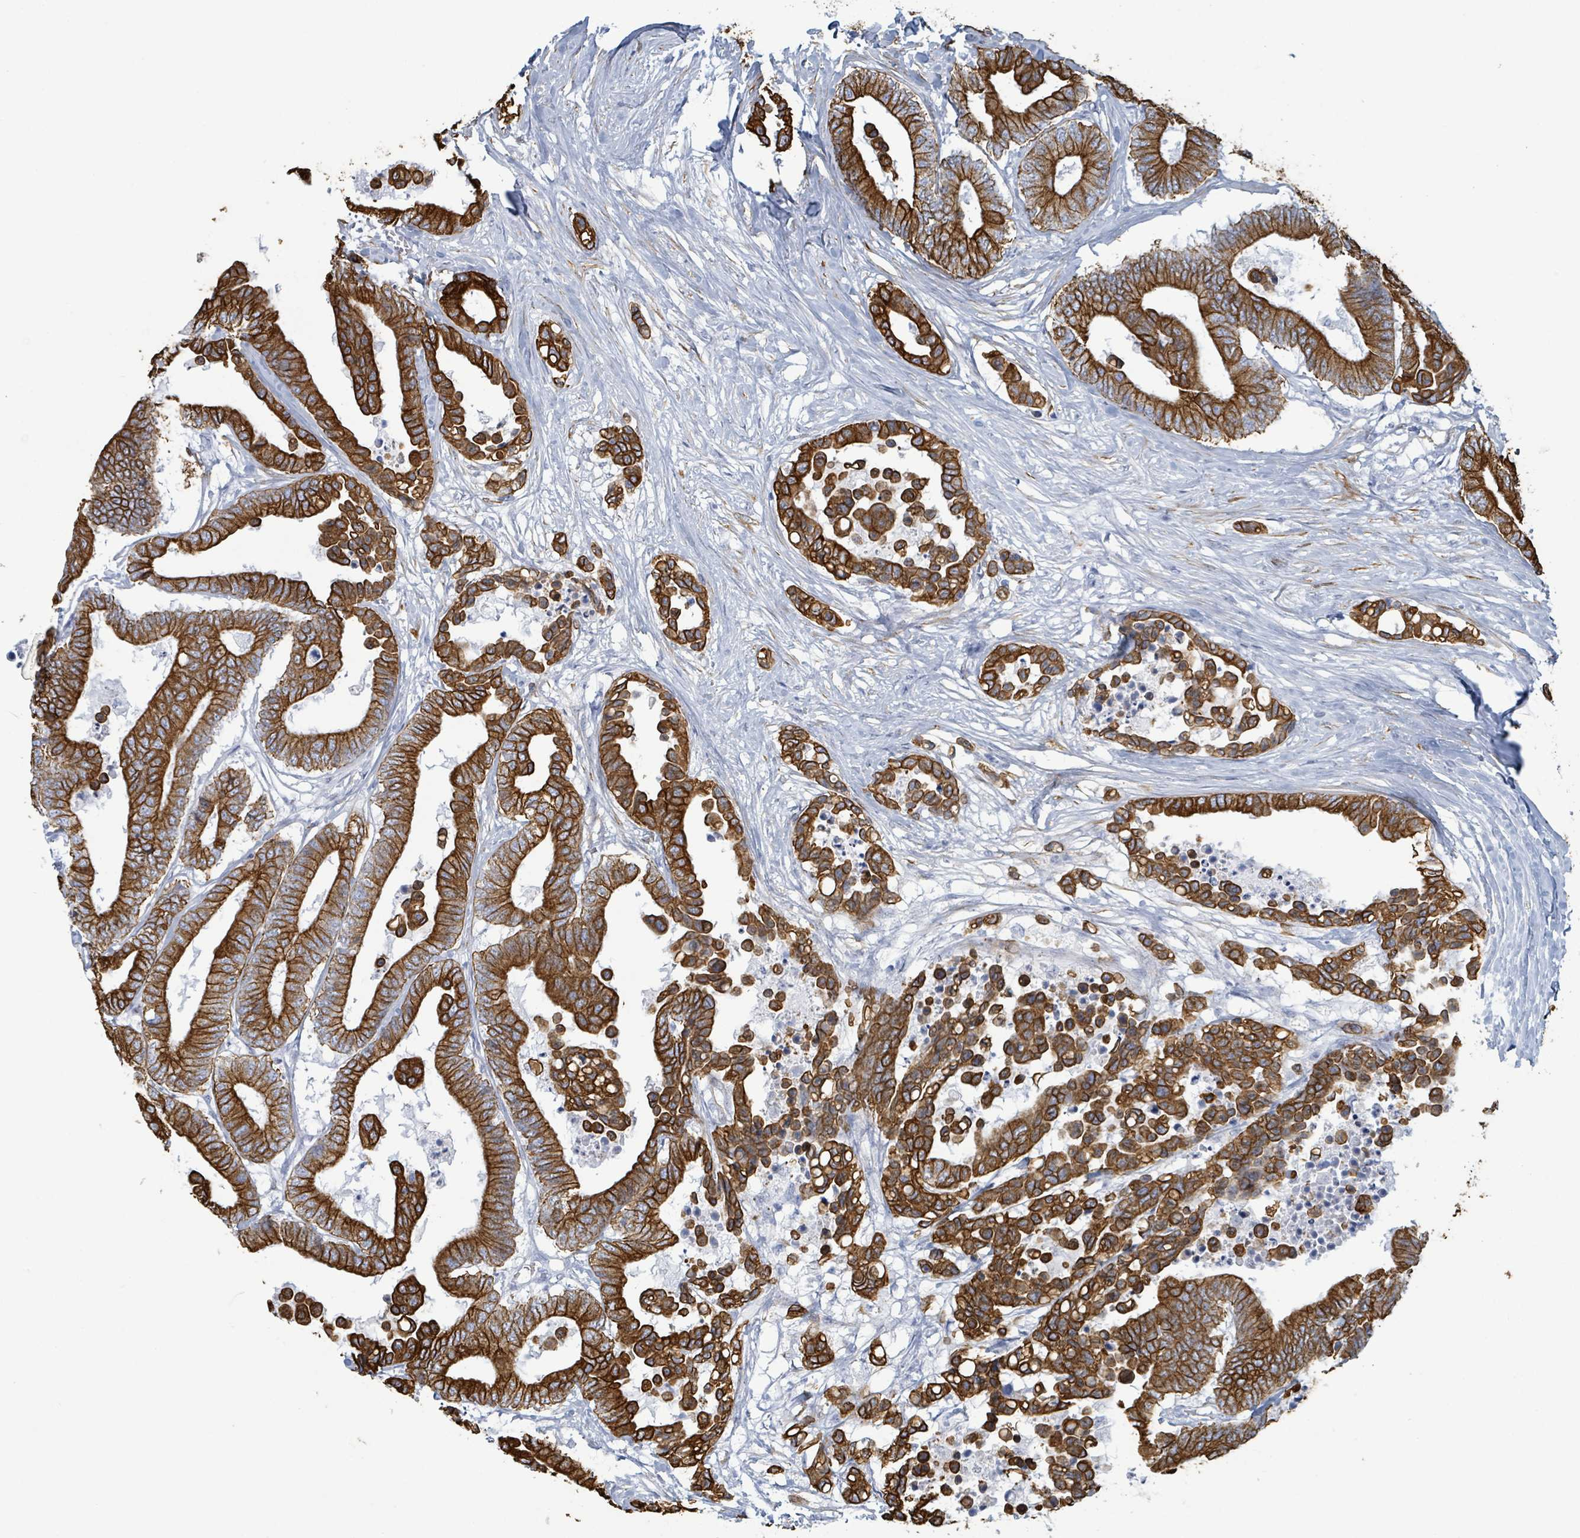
{"staining": {"intensity": "strong", "quantity": ">75%", "location": "cytoplasmic/membranous"}, "tissue": "colorectal cancer", "cell_type": "Tumor cells", "image_type": "cancer", "snomed": [{"axis": "morphology", "description": "Normal tissue, NOS"}, {"axis": "morphology", "description": "Adenocarcinoma, NOS"}, {"axis": "topography", "description": "Colon"}], "caption": "A brown stain highlights strong cytoplasmic/membranous positivity of a protein in adenocarcinoma (colorectal) tumor cells.", "gene": "KRT8", "patient": {"sex": "male", "age": 82}}